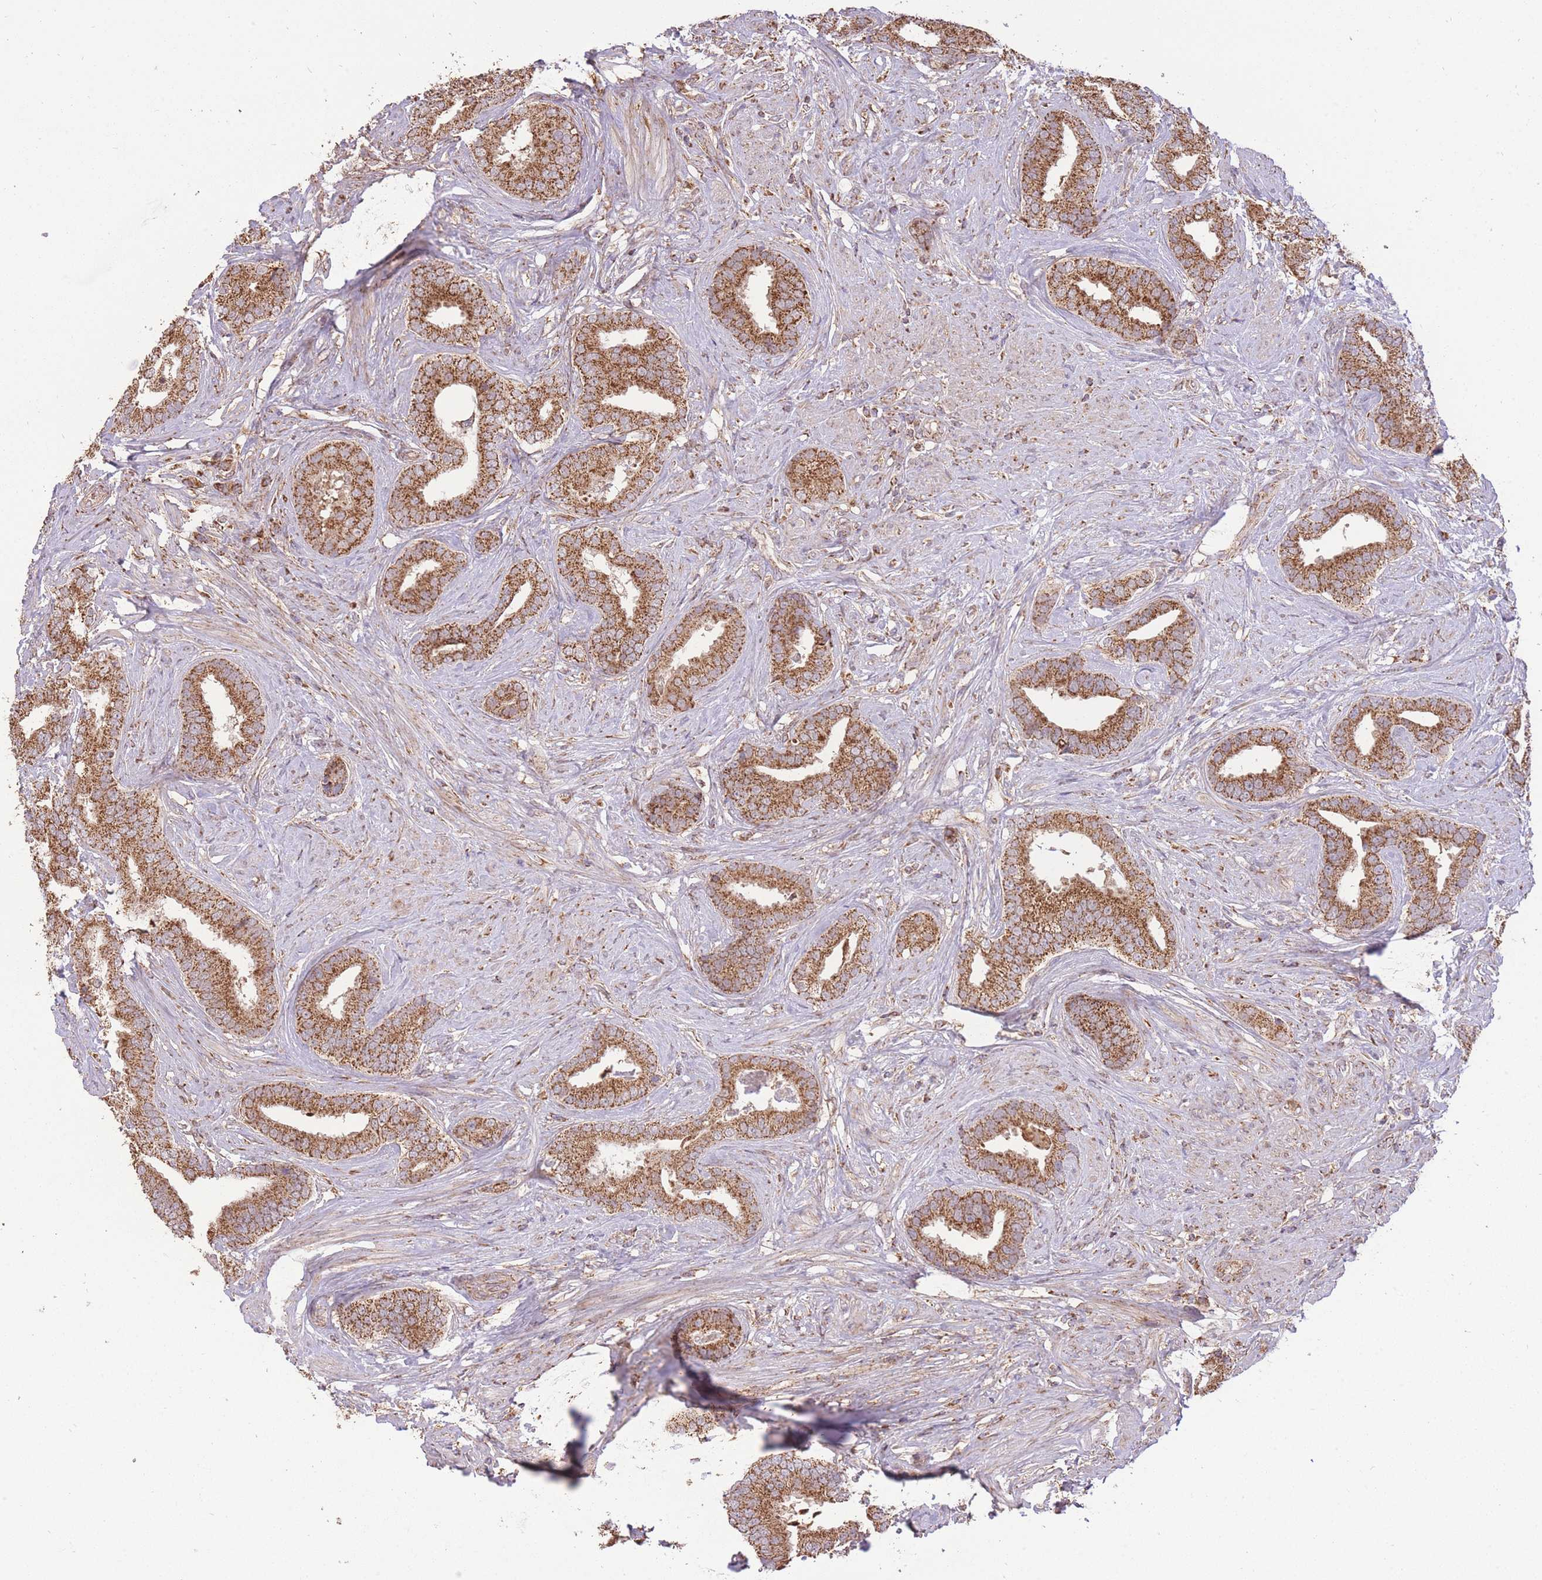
{"staining": {"intensity": "strong", "quantity": ">75%", "location": "cytoplasmic/membranous"}, "tissue": "prostate cancer", "cell_type": "Tumor cells", "image_type": "cancer", "snomed": [{"axis": "morphology", "description": "Adenocarcinoma, High grade"}, {"axis": "topography", "description": "Prostate"}], "caption": "High-grade adenocarcinoma (prostate) tissue demonstrates strong cytoplasmic/membranous staining in about >75% of tumor cells", "gene": "PREP", "patient": {"sex": "male", "age": 55}}